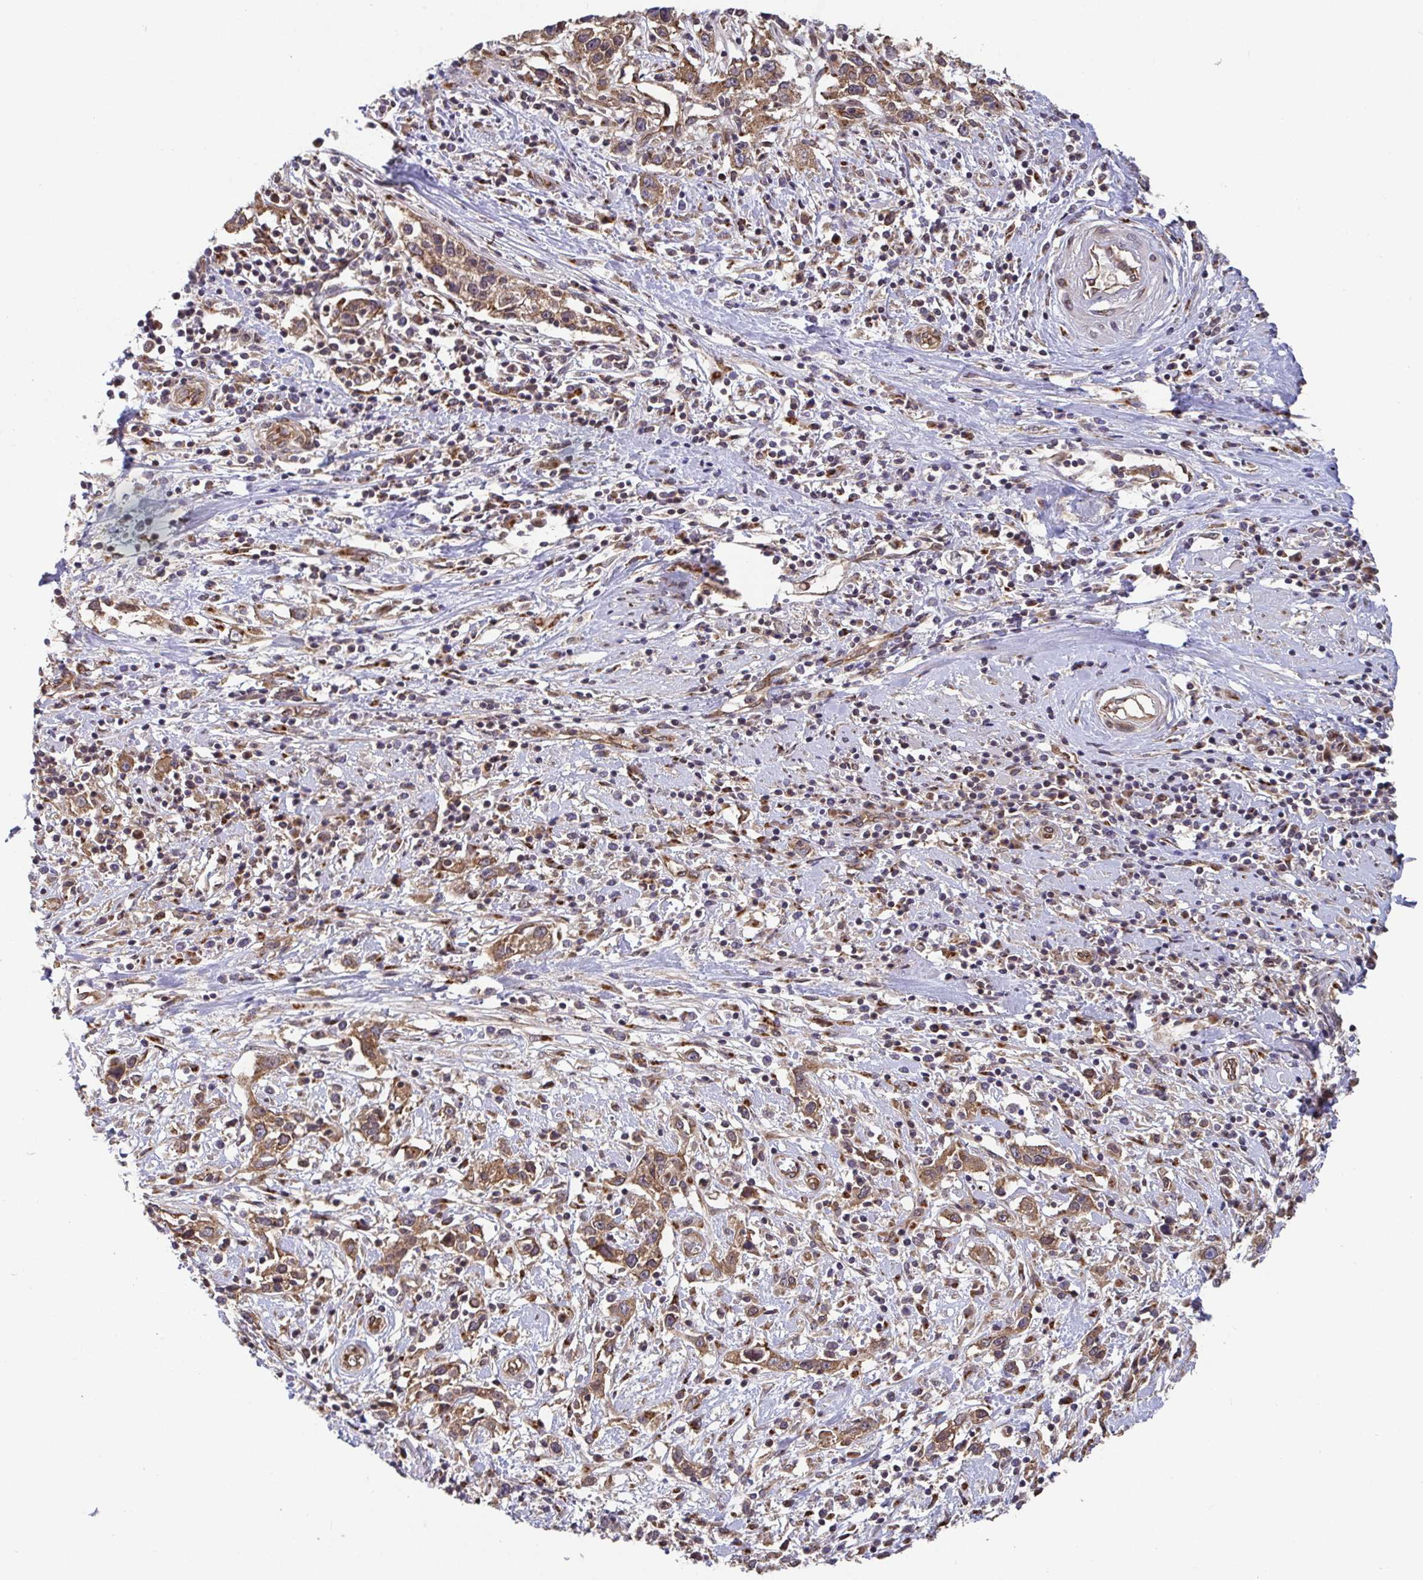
{"staining": {"intensity": "moderate", "quantity": ">75%", "location": "cytoplasmic/membranous"}, "tissue": "cervical cancer", "cell_type": "Tumor cells", "image_type": "cancer", "snomed": [{"axis": "morphology", "description": "Adenocarcinoma, NOS"}, {"axis": "topography", "description": "Cervix"}], "caption": "Adenocarcinoma (cervical) stained with a brown dye displays moderate cytoplasmic/membranous positive positivity in approximately >75% of tumor cells.", "gene": "ATP5MJ", "patient": {"sex": "female", "age": 40}}